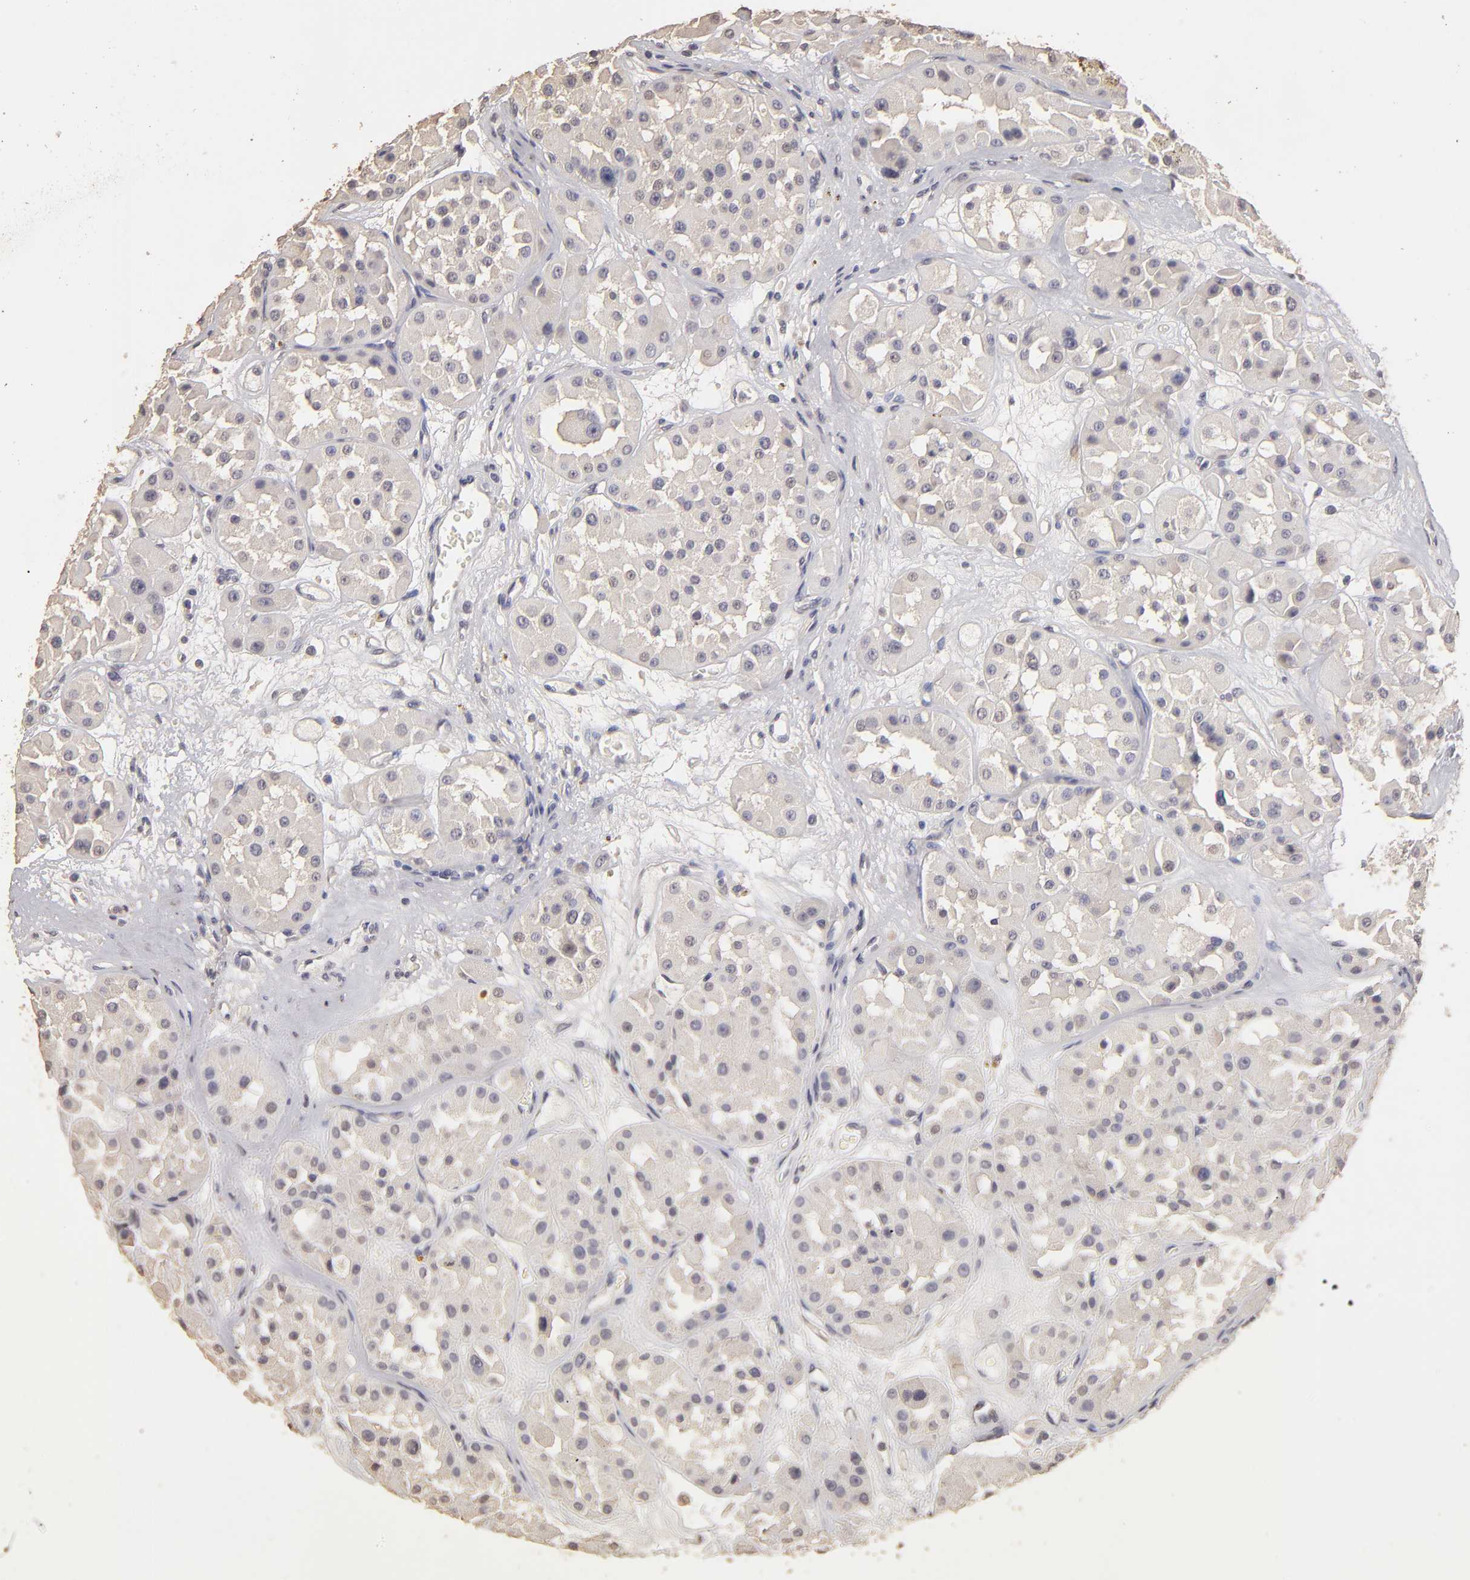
{"staining": {"intensity": "negative", "quantity": "none", "location": "none"}, "tissue": "renal cancer", "cell_type": "Tumor cells", "image_type": "cancer", "snomed": [{"axis": "morphology", "description": "Adenocarcinoma, uncertain malignant potential"}, {"axis": "topography", "description": "Kidney"}], "caption": "Adenocarcinoma,  uncertain malignant potential (renal) stained for a protein using immunohistochemistry exhibits no staining tumor cells.", "gene": "OPHN1", "patient": {"sex": "male", "age": 63}}